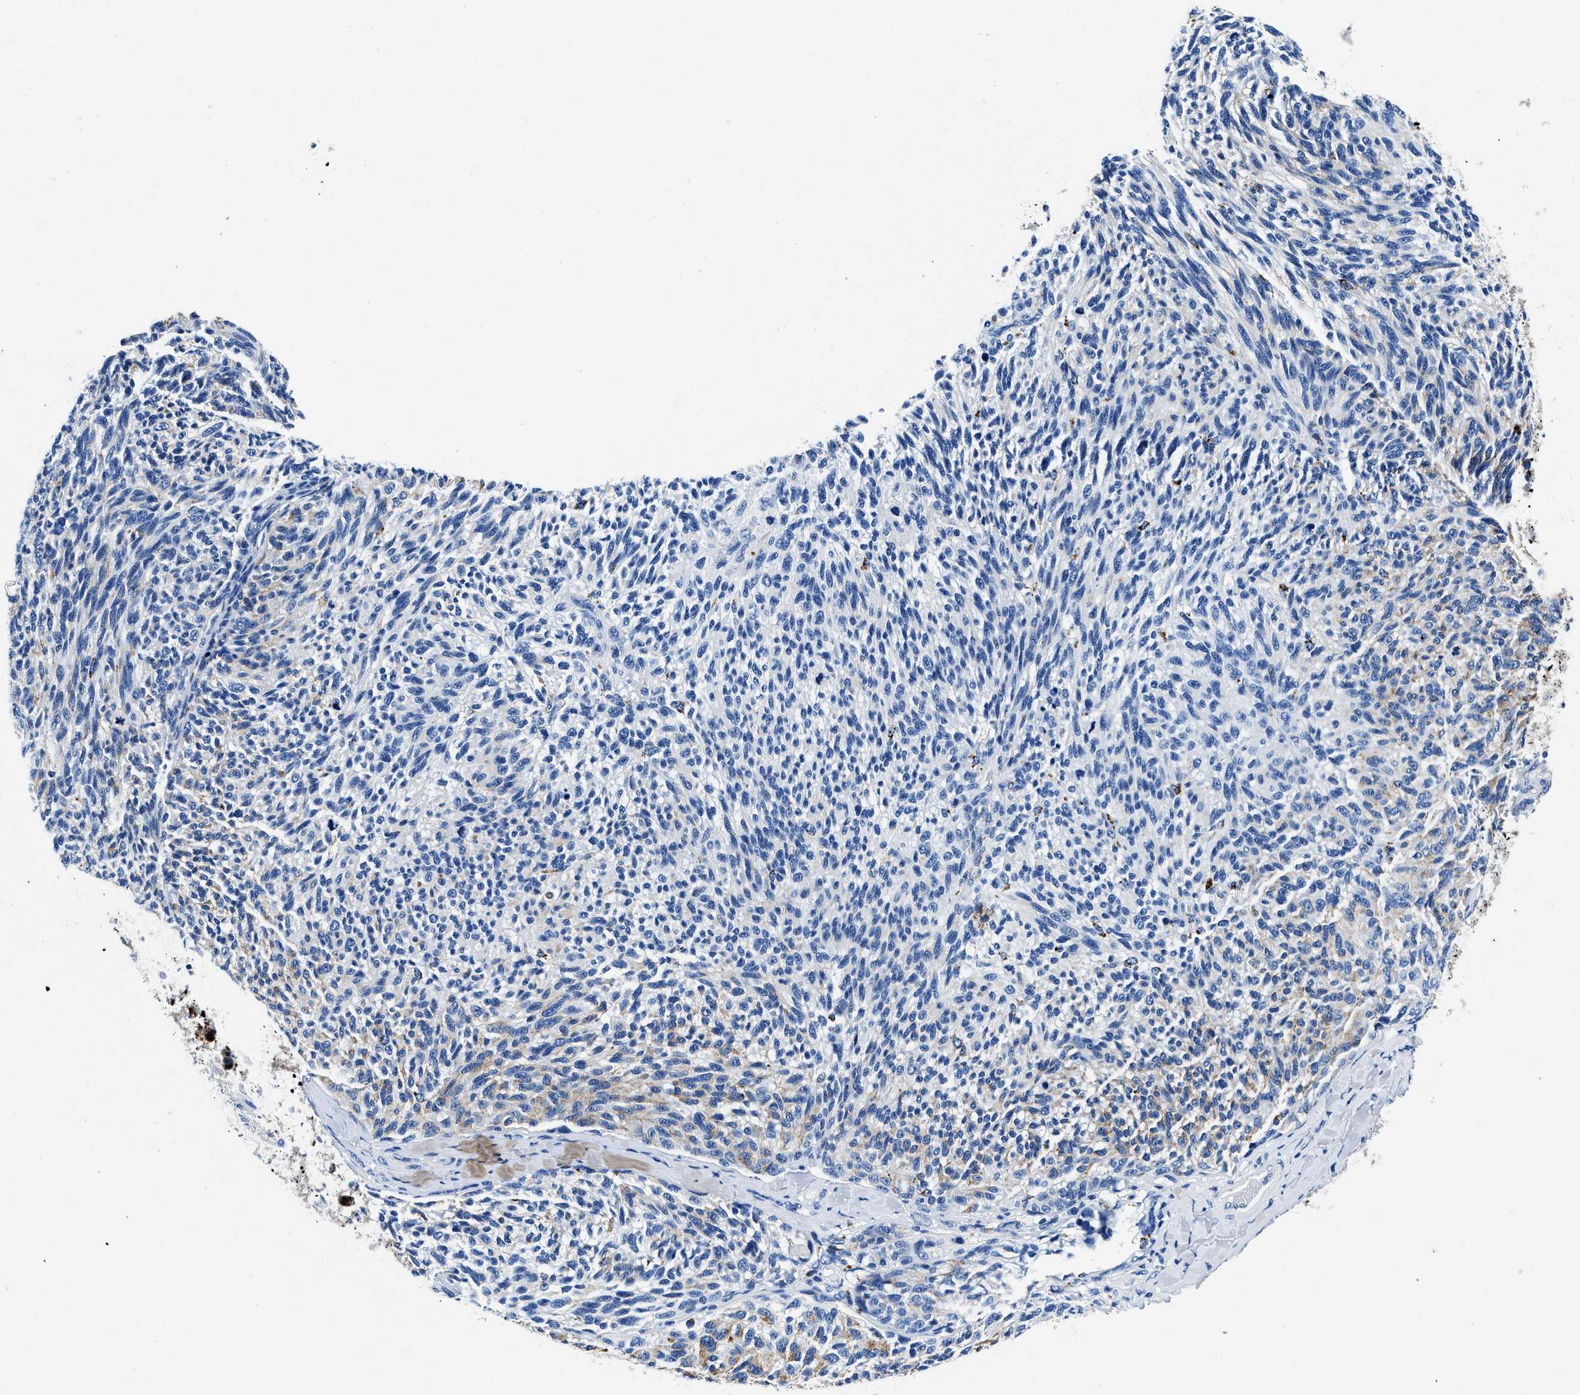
{"staining": {"intensity": "weak", "quantity": "<25%", "location": "cytoplasmic/membranous"}, "tissue": "melanoma", "cell_type": "Tumor cells", "image_type": "cancer", "snomed": [{"axis": "morphology", "description": "Malignant melanoma, NOS"}, {"axis": "topography", "description": "Skin"}], "caption": "Malignant melanoma was stained to show a protein in brown. There is no significant expression in tumor cells. The staining is performed using DAB brown chromogen with nuclei counter-stained in using hematoxylin.", "gene": "OR14K1", "patient": {"sex": "female", "age": 73}}